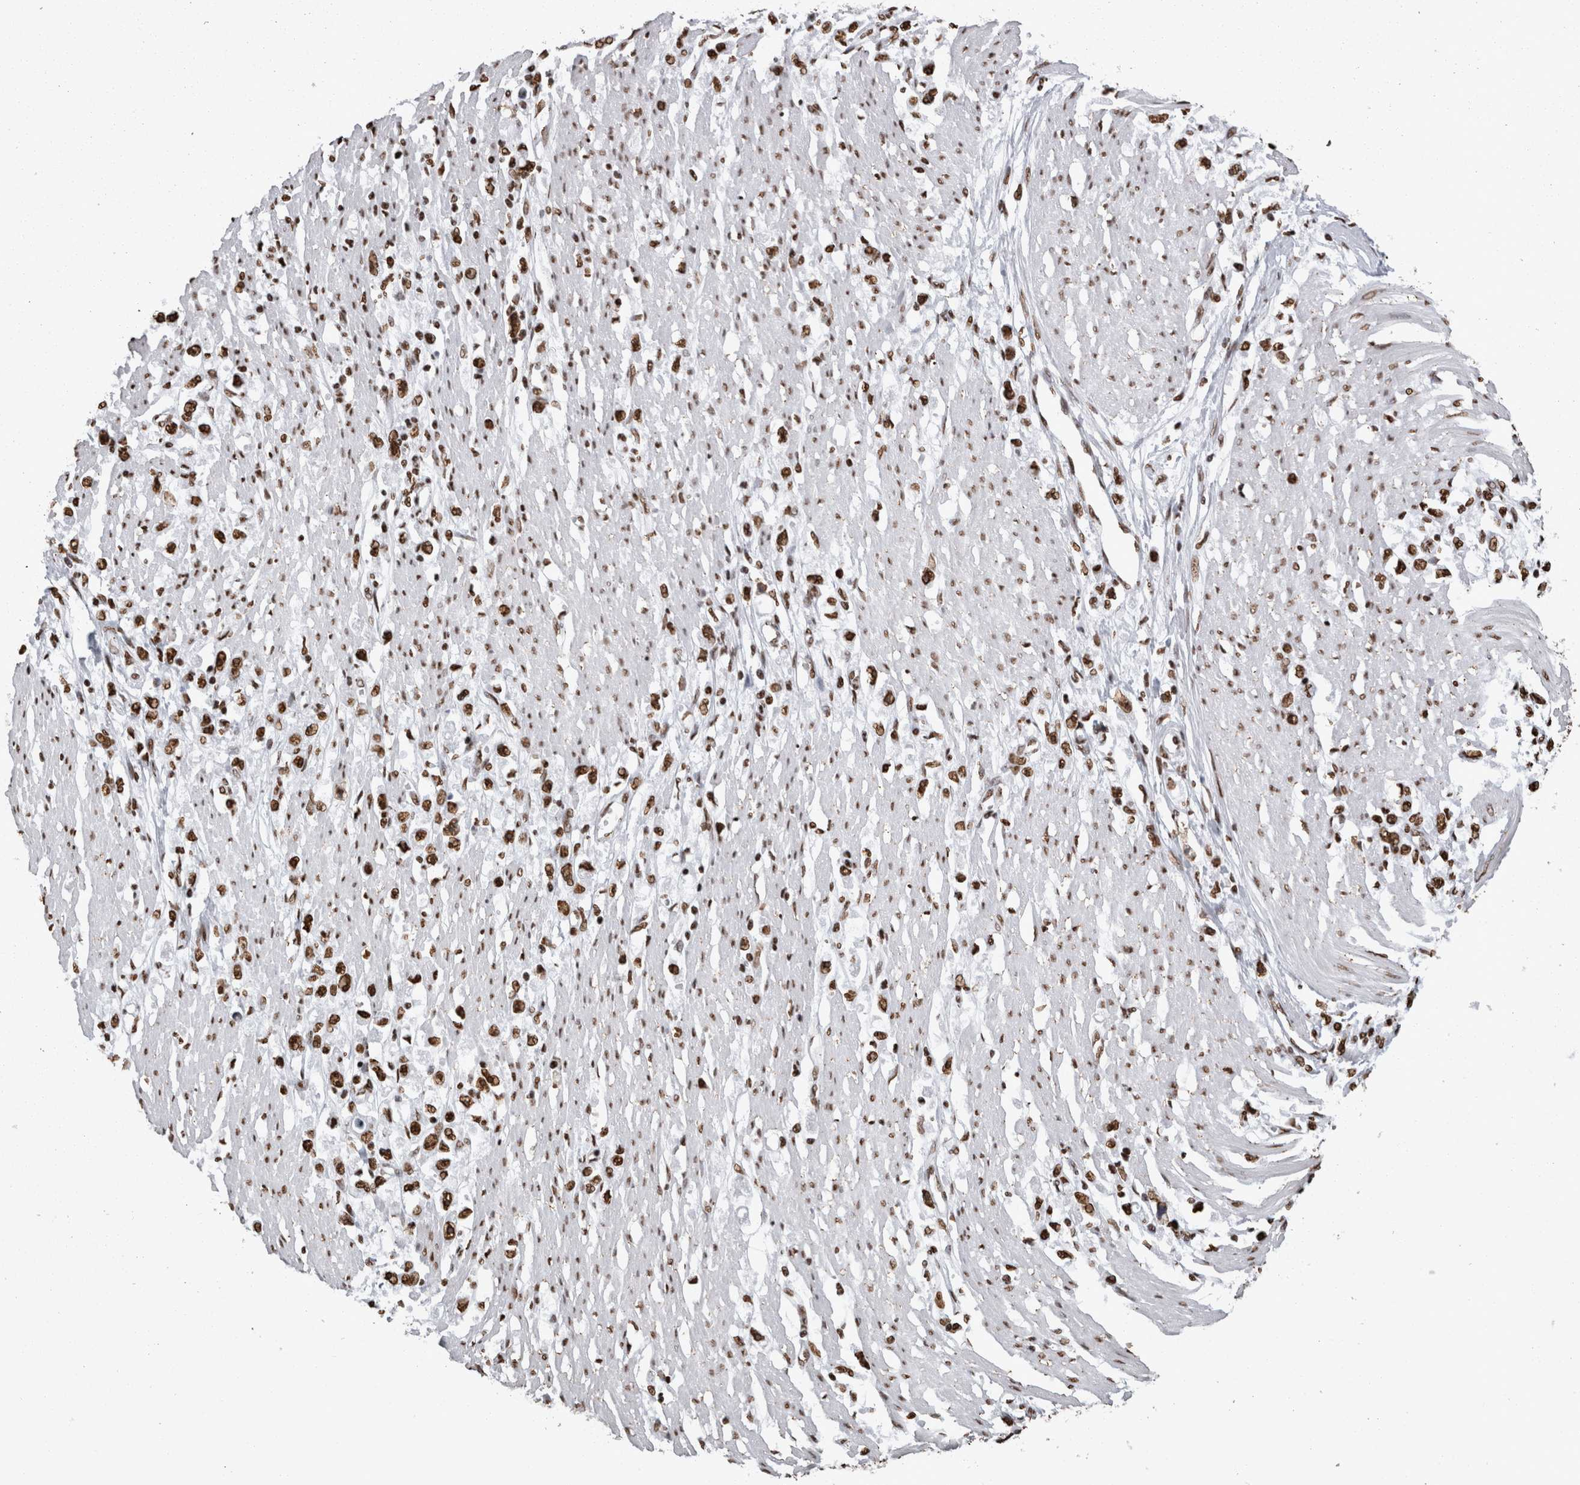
{"staining": {"intensity": "strong", "quantity": ">75%", "location": "nuclear"}, "tissue": "stomach cancer", "cell_type": "Tumor cells", "image_type": "cancer", "snomed": [{"axis": "morphology", "description": "Adenocarcinoma, NOS"}, {"axis": "topography", "description": "Stomach"}], "caption": "Protein expression analysis of human stomach cancer reveals strong nuclear staining in about >75% of tumor cells. The staining was performed using DAB (3,3'-diaminobenzidine), with brown indicating positive protein expression. Nuclei are stained blue with hematoxylin.", "gene": "HNRNPM", "patient": {"sex": "female", "age": 59}}